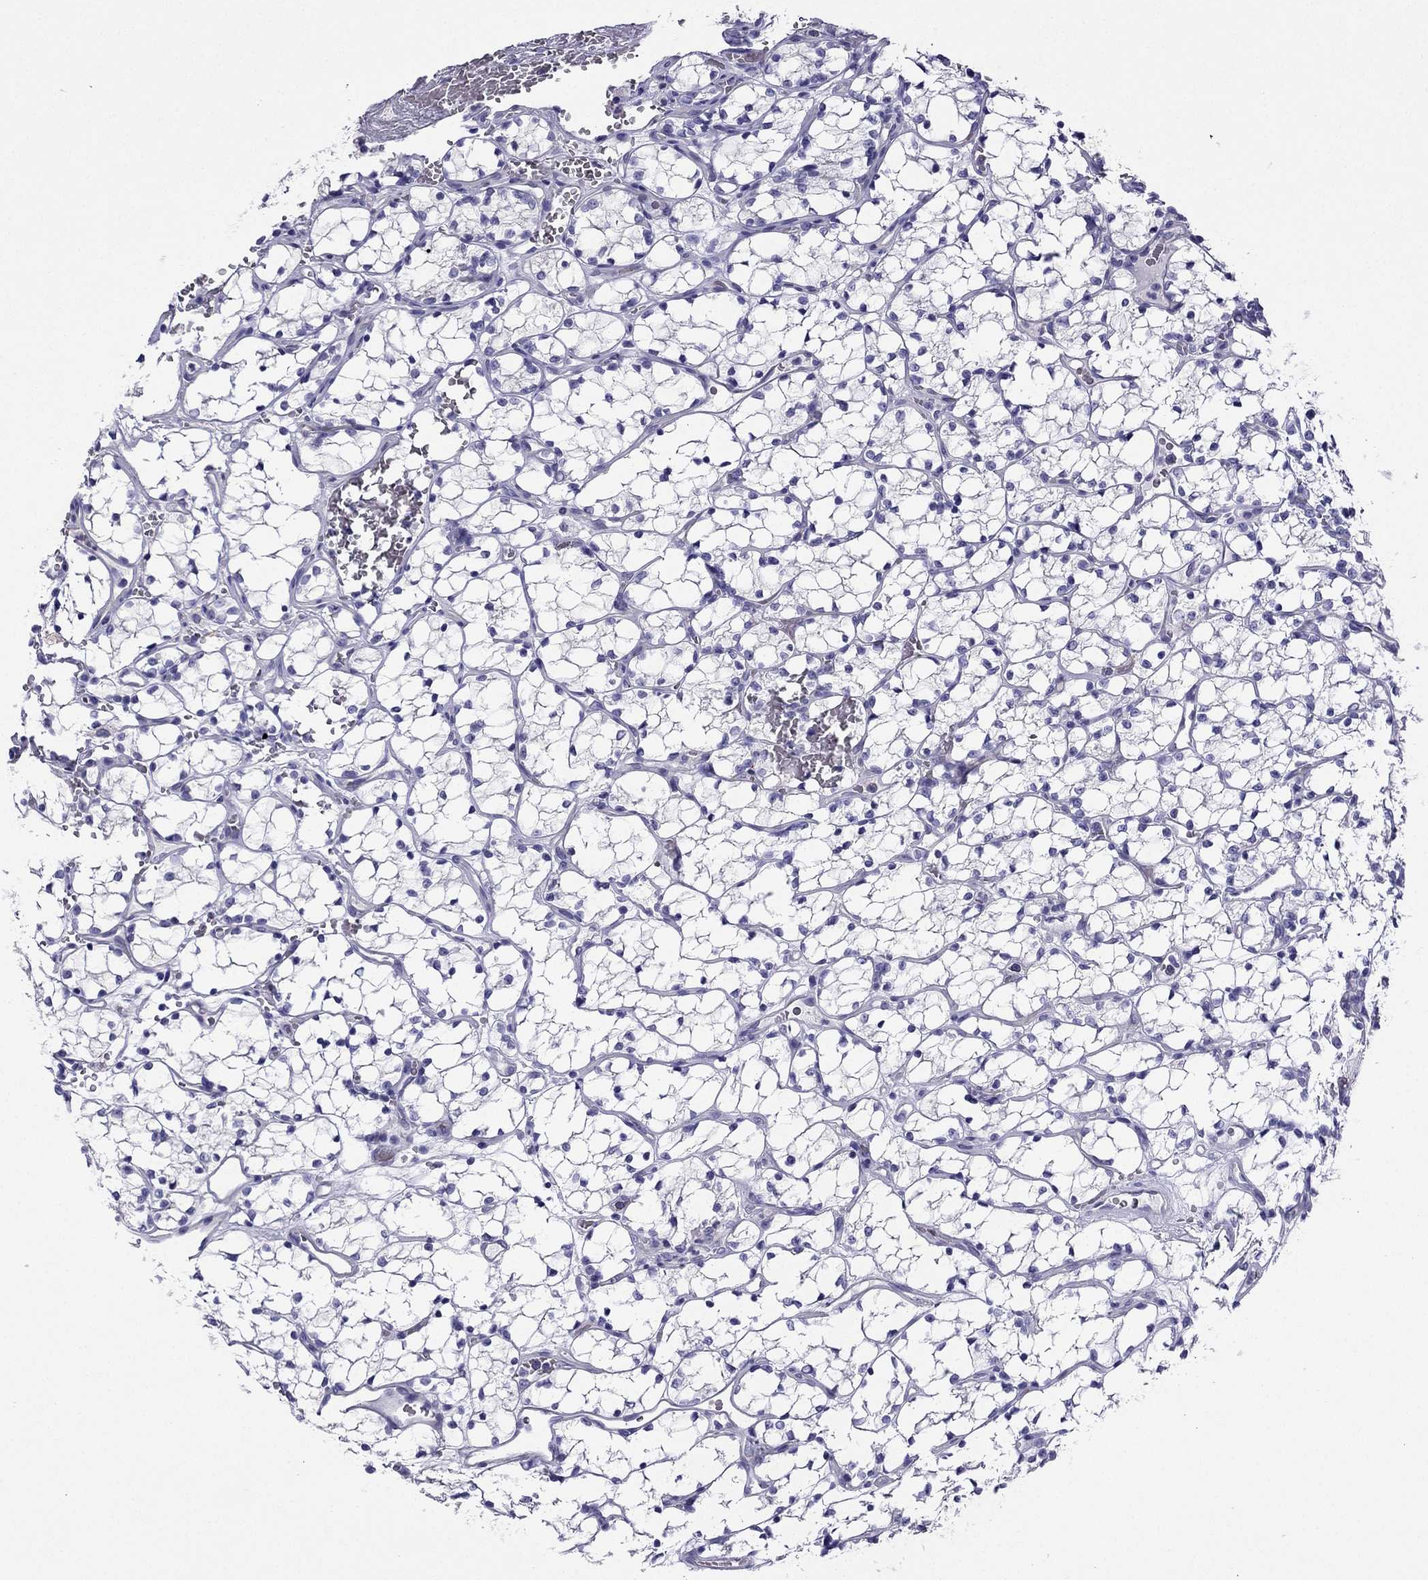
{"staining": {"intensity": "negative", "quantity": "none", "location": "none"}, "tissue": "renal cancer", "cell_type": "Tumor cells", "image_type": "cancer", "snomed": [{"axis": "morphology", "description": "Adenocarcinoma, NOS"}, {"axis": "topography", "description": "Kidney"}], "caption": "Immunohistochemical staining of human renal cancer exhibits no significant expression in tumor cells.", "gene": "KCNJ10", "patient": {"sex": "female", "age": 69}}